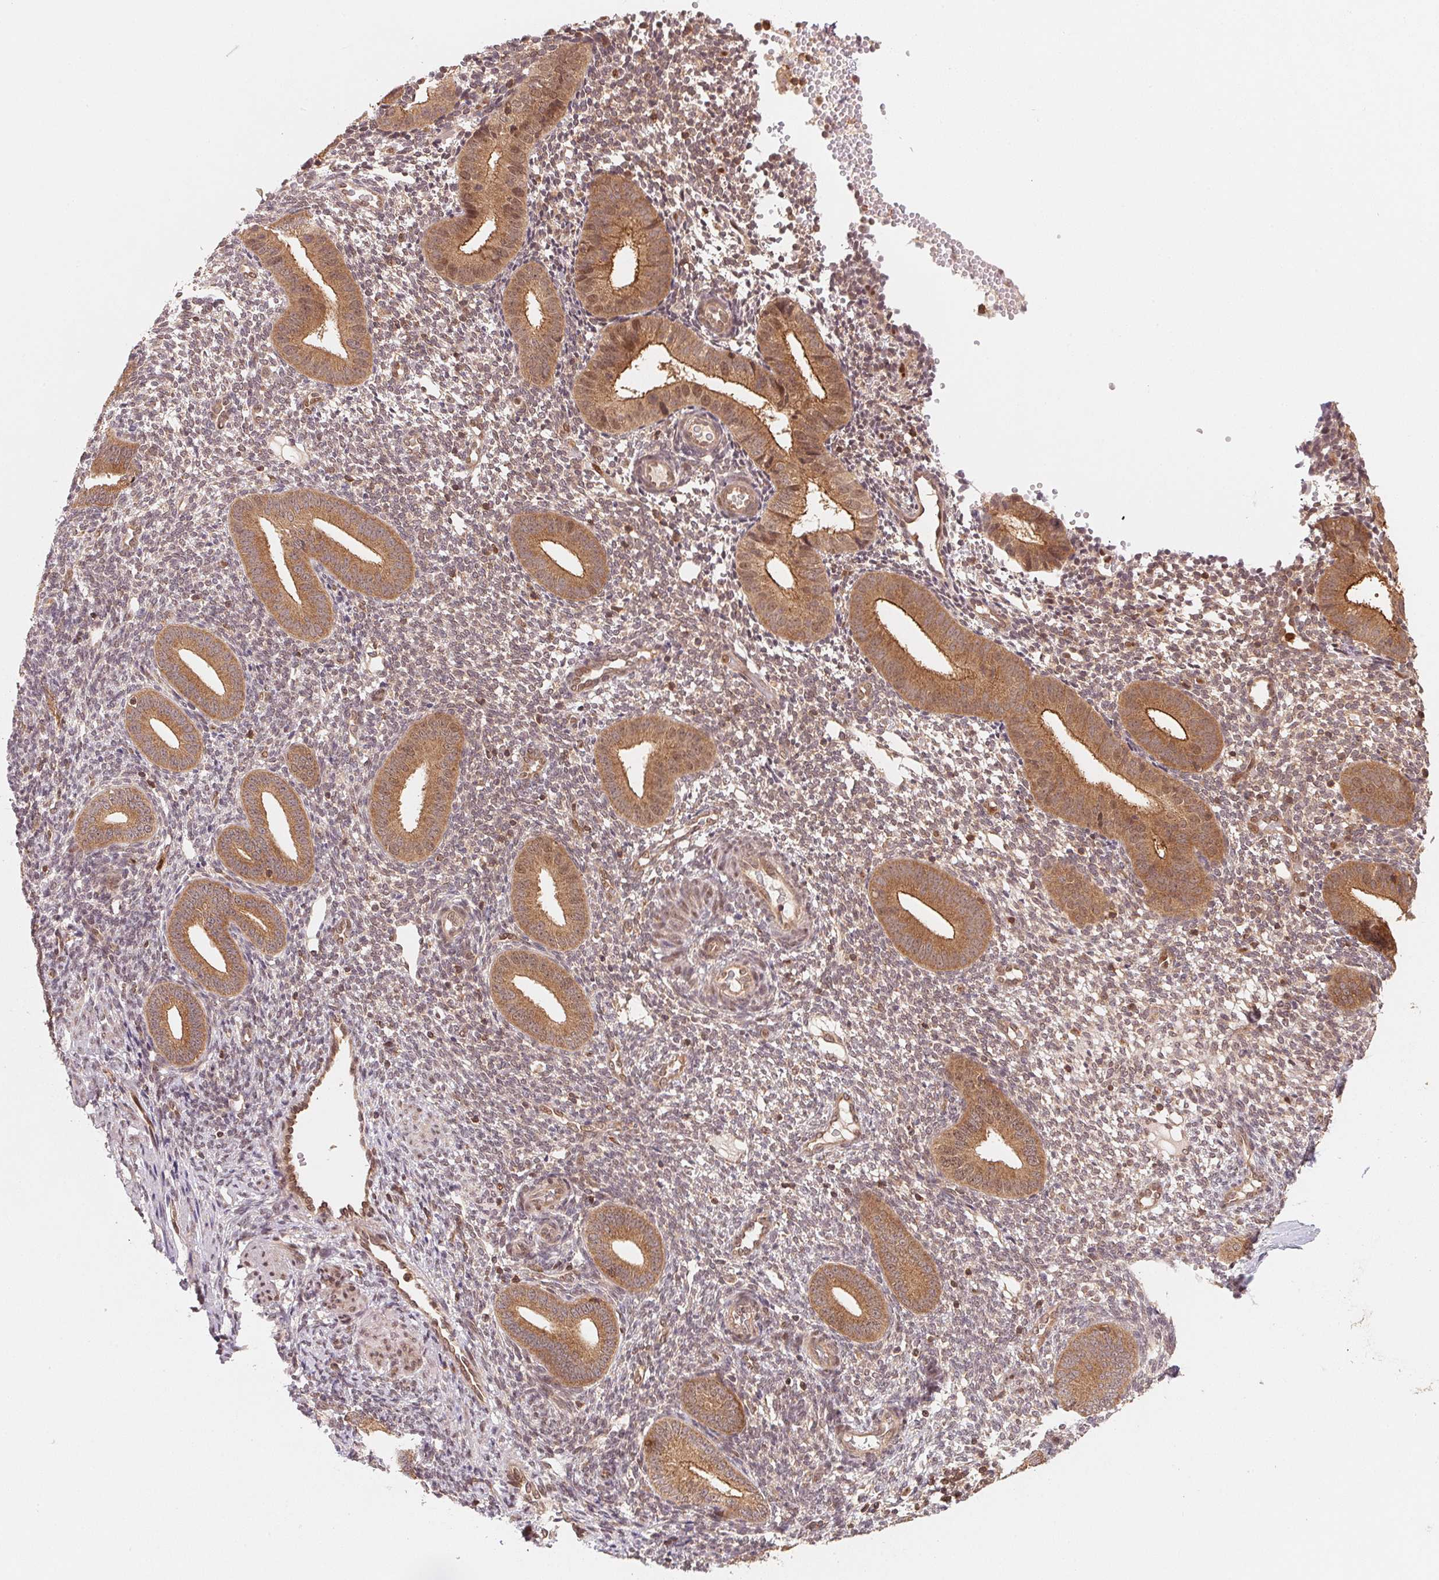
{"staining": {"intensity": "weak", "quantity": "25%-75%", "location": "cytoplasmic/membranous,nuclear"}, "tissue": "endometrium", "cell_type": "Cells in endometrial stroma", "image_type": "normal", "snomed": [{"axis": "morphology", "description": "Normal tissue, NOS"}, {"axis": "topography", "description": "Endometrium"}], "caption": "Brown immunohistochemical staining in benign human endometrium demonstrates weak cytoplasmic/membranous,nuclear staining in about 25%-75% of cells in endometrial stroma.", "gene": "CCDC102B", "patient": {"sex": "female", "age": 40}}